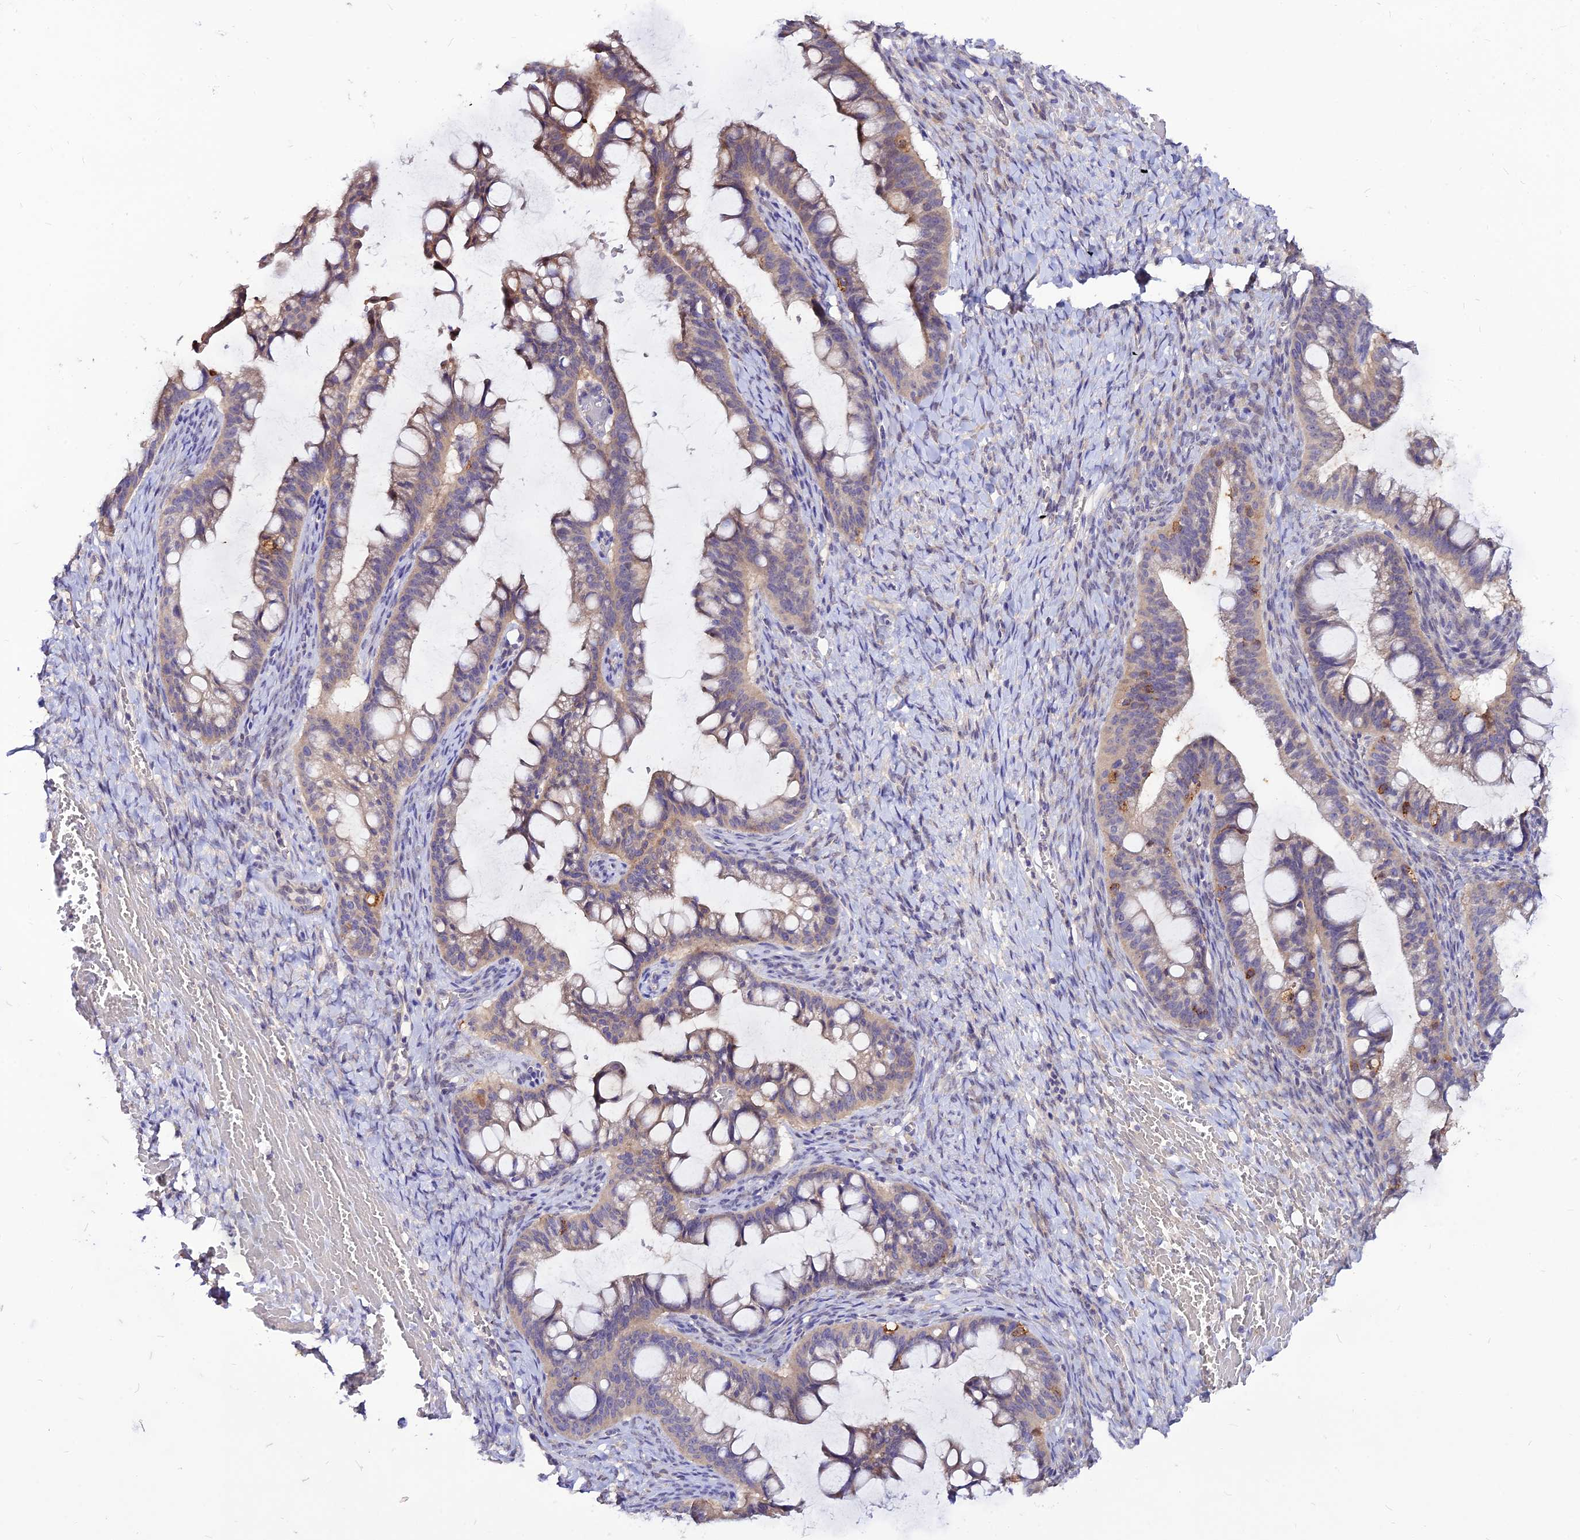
{"staining": {"intensity": "moderate", "quantity": "<25%", "location": "cytoplasmic/membranous"}, "tissue": "ovarian cancer", "cell_type": "Tumor cells", "image_type": "cancer", "snomed": [{"axis": "morphology", "description": "Cystadenocarcinoma, mucinous, NOS"}, {"axis": "topography", "description": "Ovary"}], "caption": "The histopathology image displays a brown stain indicating the presence of a protein in the cytoplasmic/membranous of tumor cells in ovarian mucinous cystadenocarcinoma.", "gene": "CZIB", "patient": {"sex": "female", "age": 73}}